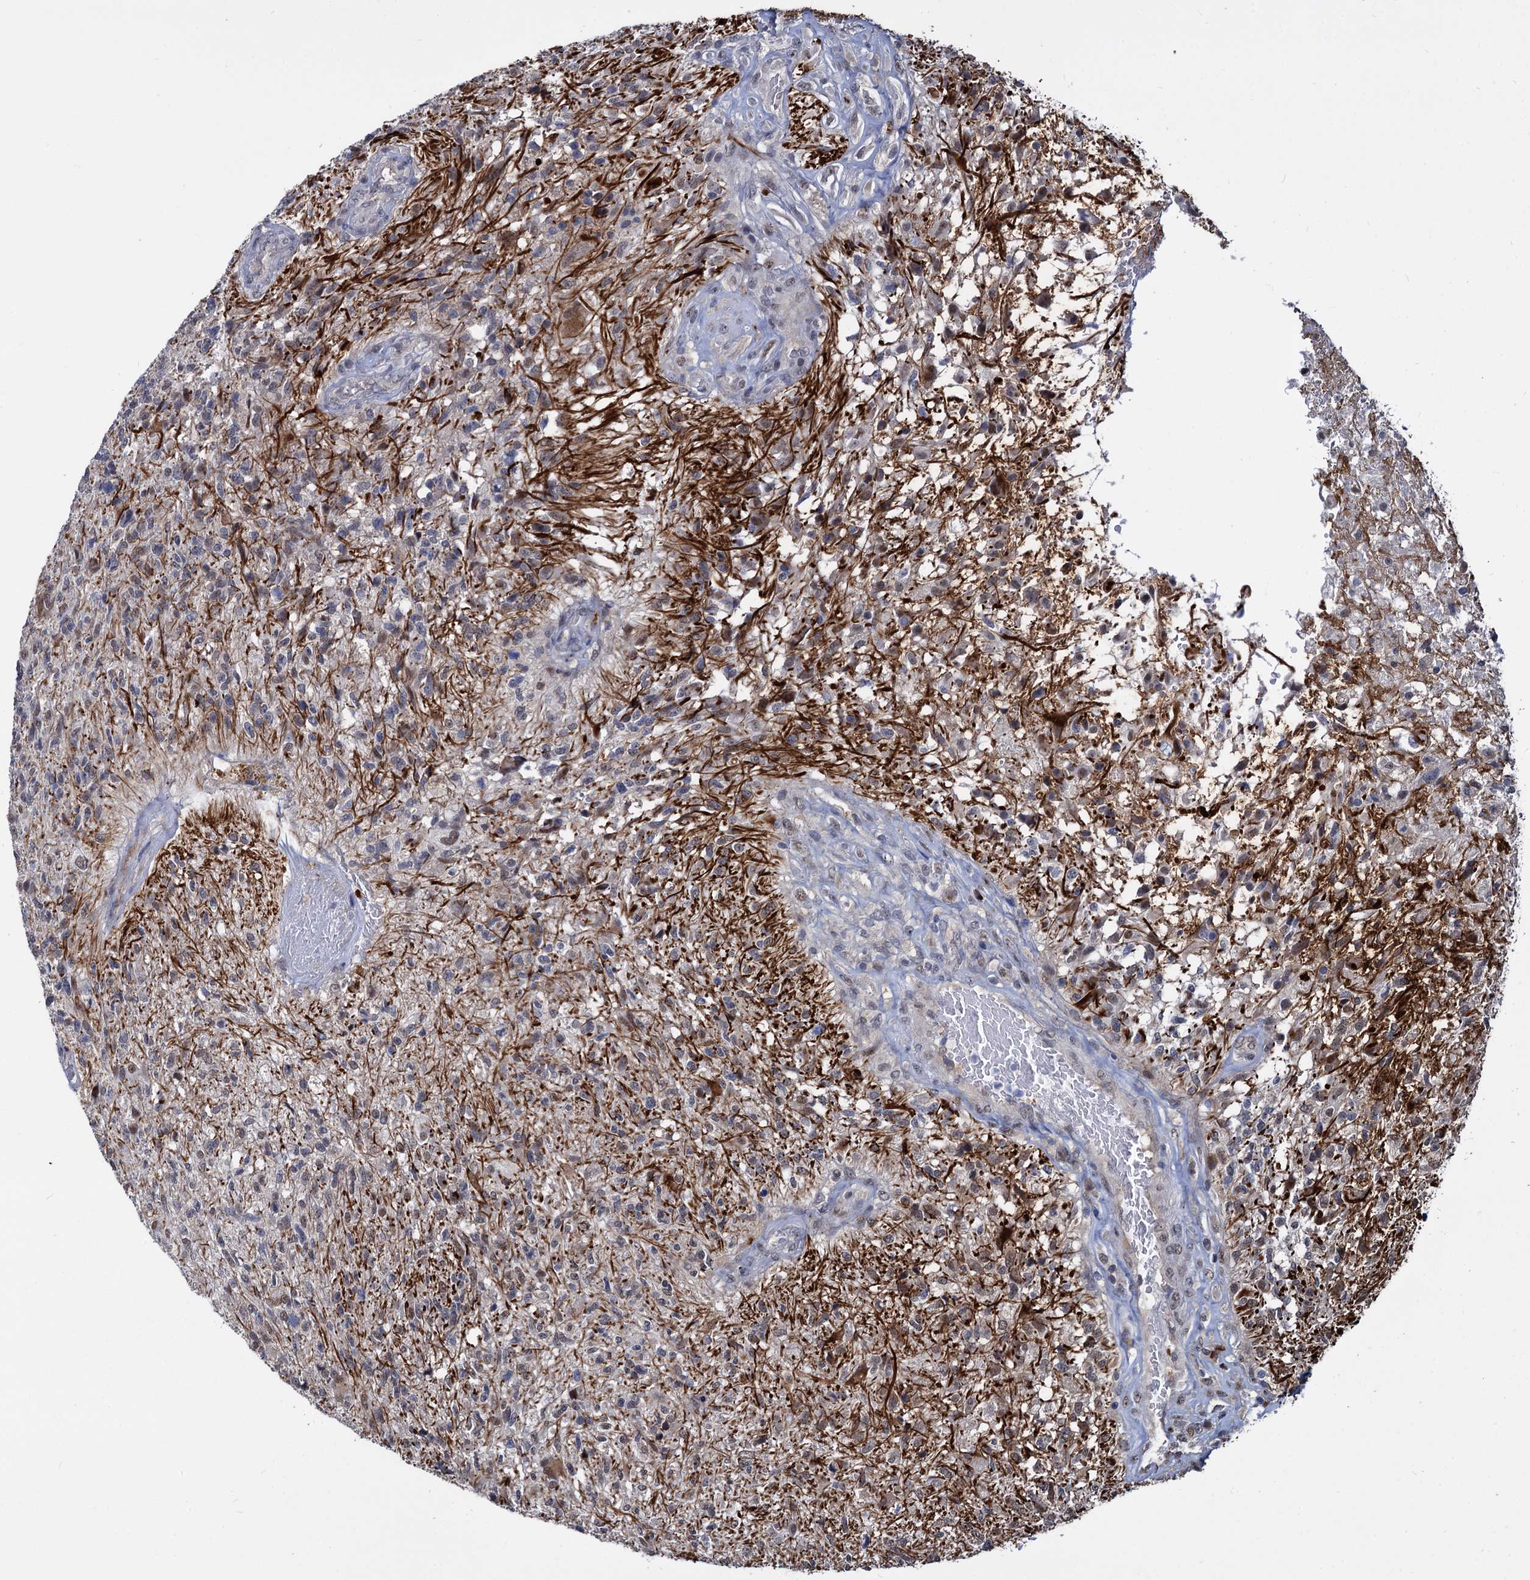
{"staining": {"intensity": "moderate", "quantity": "<25%", "location": "cytoplasmic/membranous,nuclear"}, "tissue": "glioma", "cell_type": "Tumor cells", "image_type": "cancer", "snomed": [{"axis": "morphology", "description": "Glioma, malignant, High grade"}, {"axis": "topography", "description": "Brain"}], "caption": "Moderate cytoplasmic/membranous and nuclear positivity is seen in approximately <25% of tumor cells in glioma. Nuclei are stained in blue.", "gene": "PSMD4", "patient": {"sex": "male", "age": 56}}